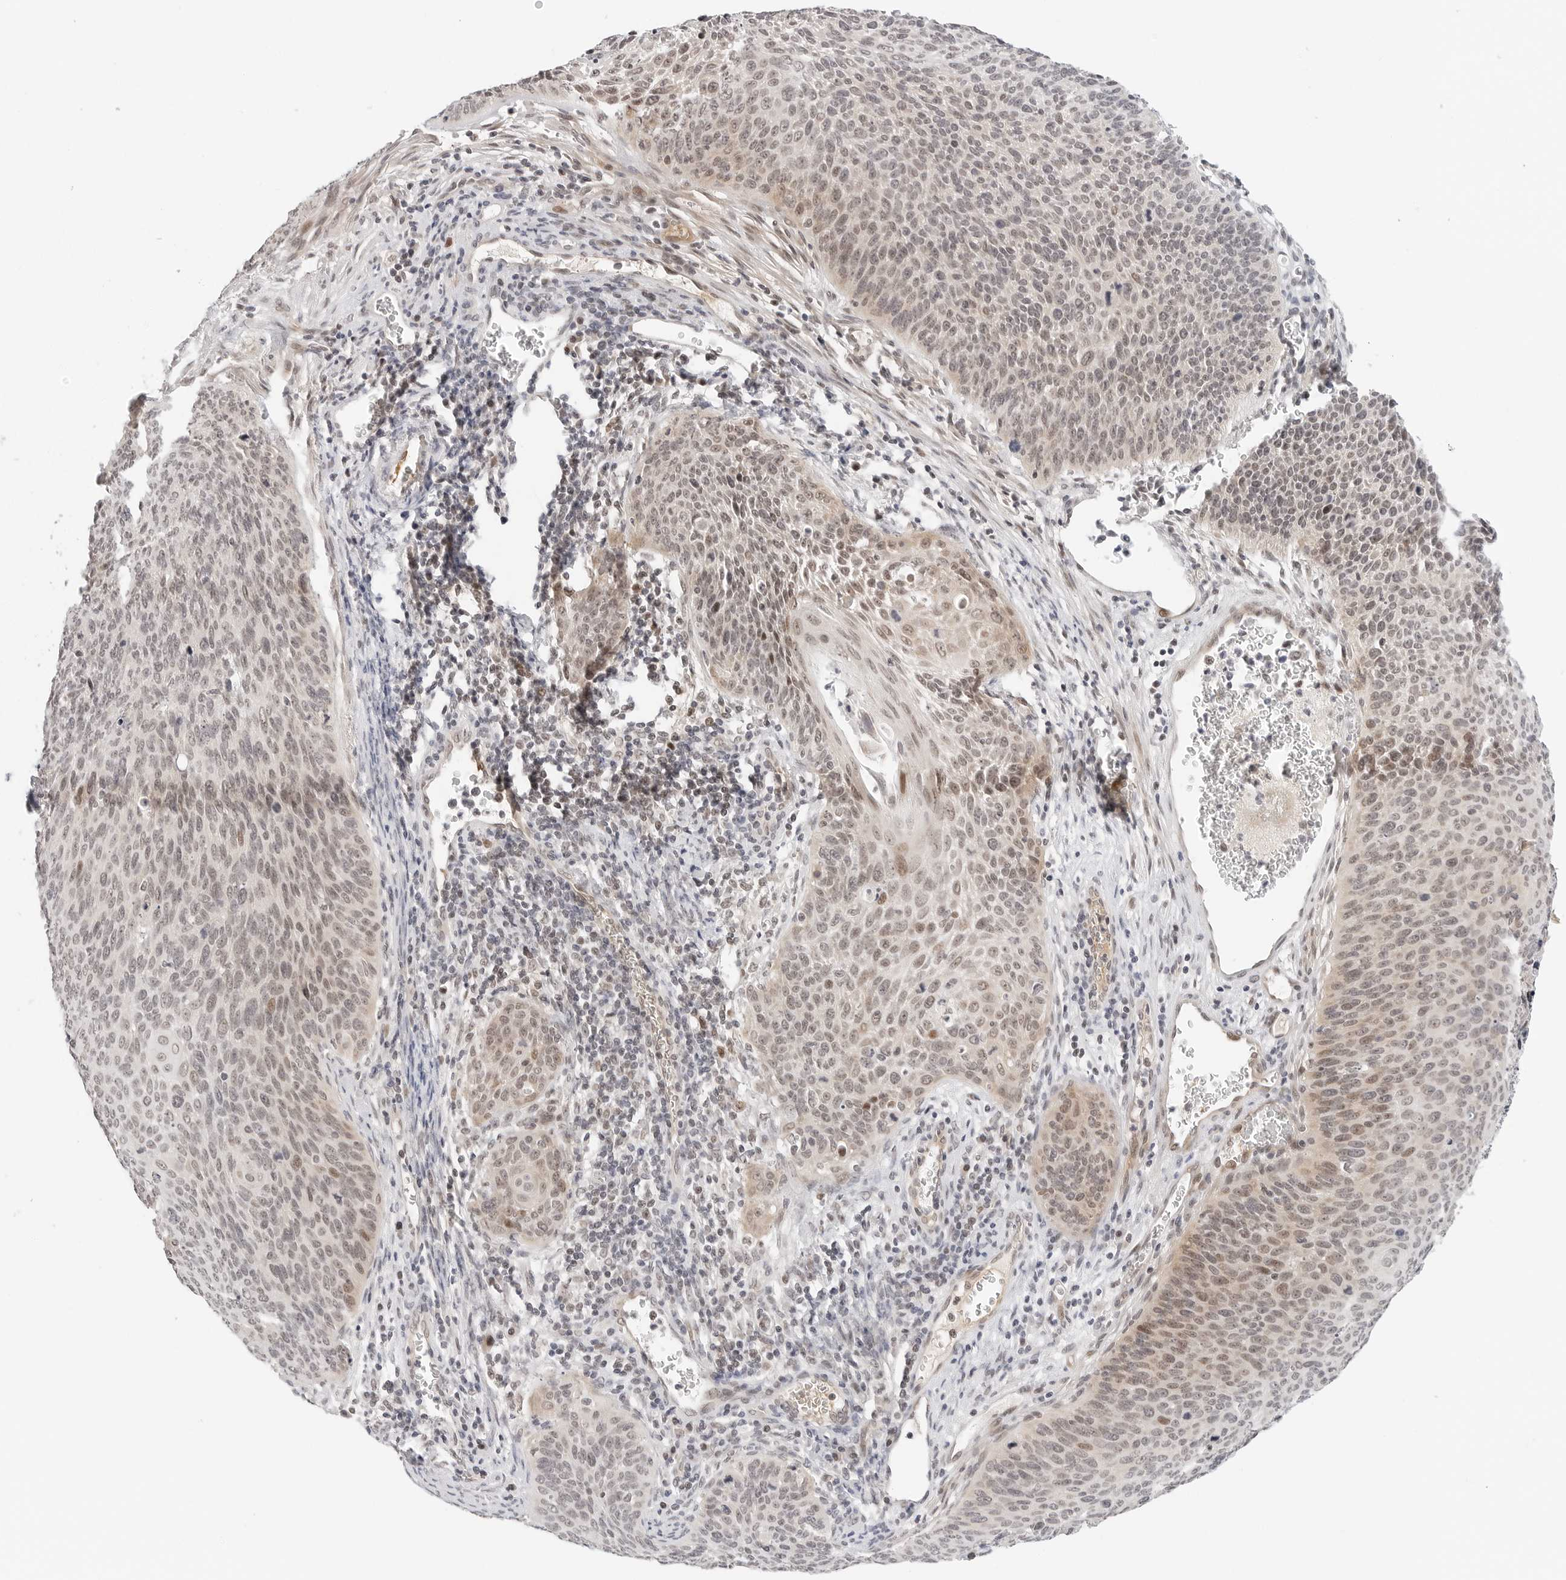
{"staining": {"intensity": "weak", "quantity": "25%-75%", "location": "nuclear"}, "tissue": "cervical cancer", "cell_type": "Tumor cells", "image_type": "cancer", "snomed": [{"axis": "morphology", "description": "Squamous cell carcinoma, NOS"}, {"axis": "topography", "description": "Cervix"}], "caption": "This is a photomicrograph of immunohistochemistry (IHC) staining of squamous cell carcinoma (cervical), which shows weak staining in the nuclear of tumor cells.", "gene": "TSEN2", "patient": {"sex": "female", "age": 55}}